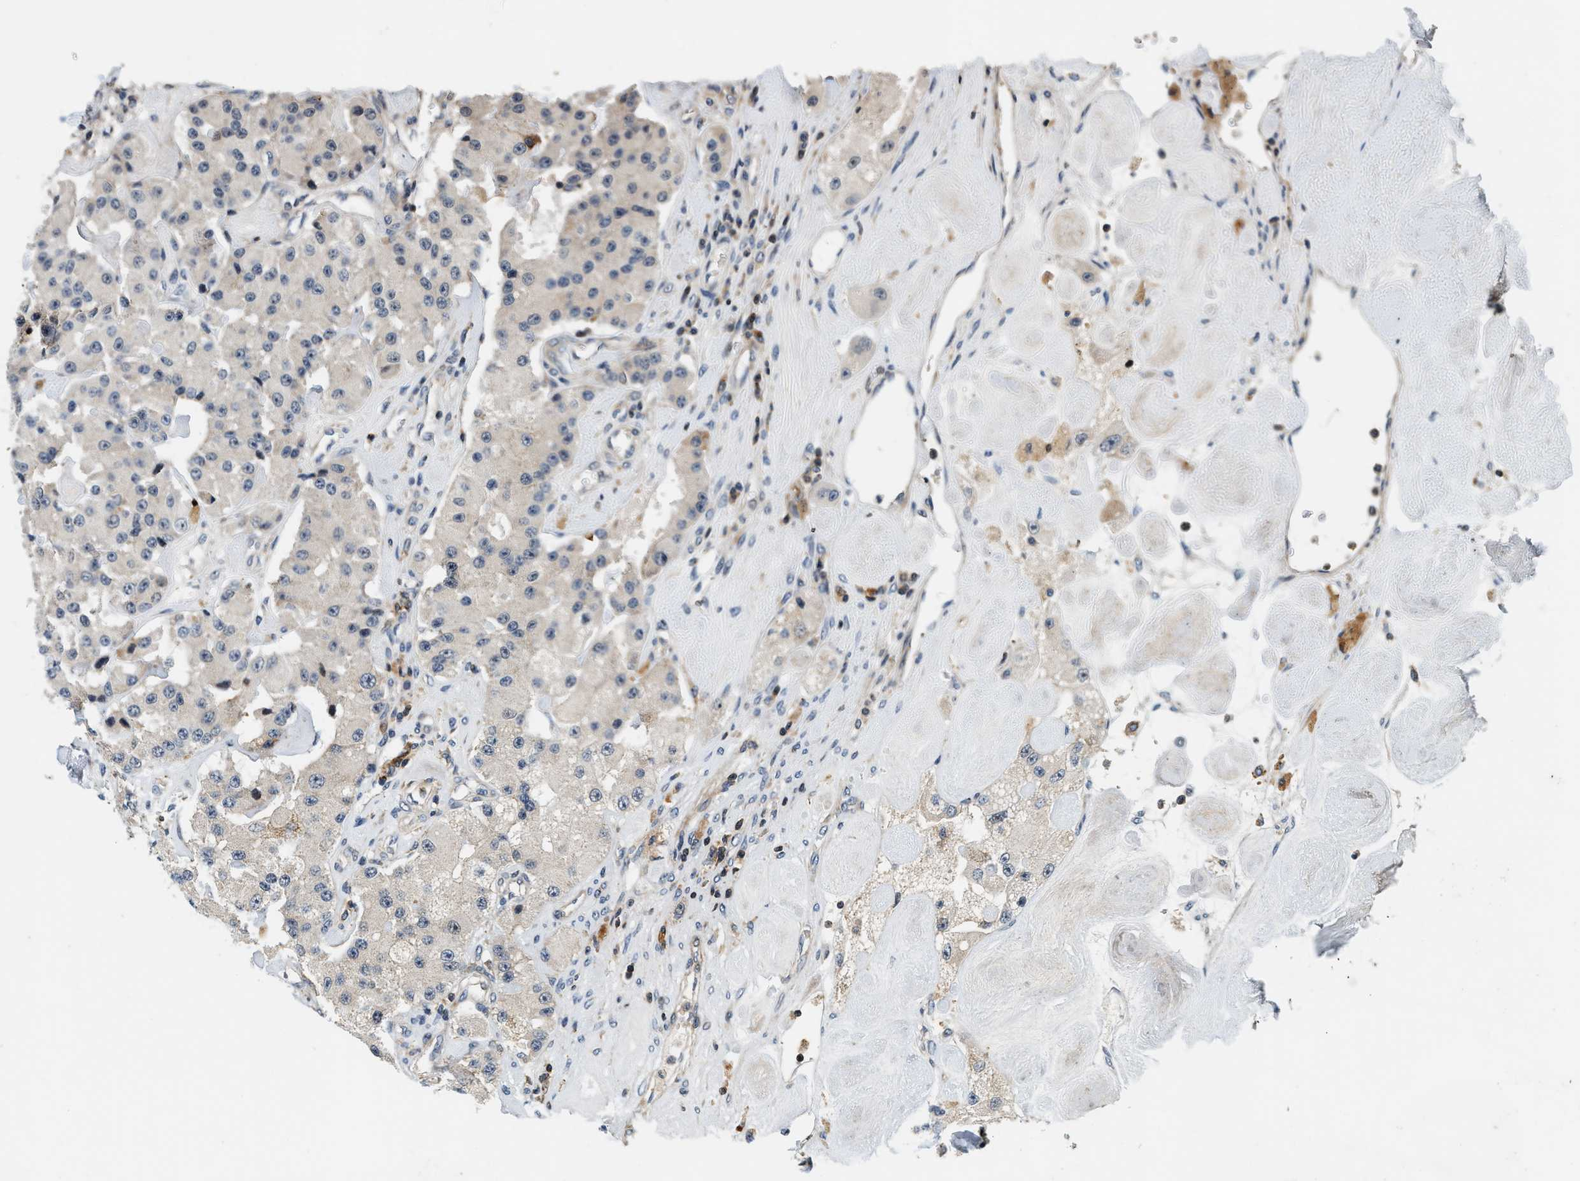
{"staining": {"intensity": "weak", "quantity": "25%-75%", "location": "cytoplasmic/membranous"}, "tissue": "carcinoid", "cell_type": "Tumor cells", "image_type": "cancer", "snomed": [{"axis": "morphology", "description": "Carcinoid, malignant, NOS"}, {"axis": "topography", "description": "Pancreas"}], "caption": "There is low levels of weak cytoplasmic/membranous positivity in tumor cells of carcinoid (malignant), as demonstrated by immunohistochemical staining (brown color).", "gene": "SAMD9", "patient": {"sex": "male", "age": 41}}